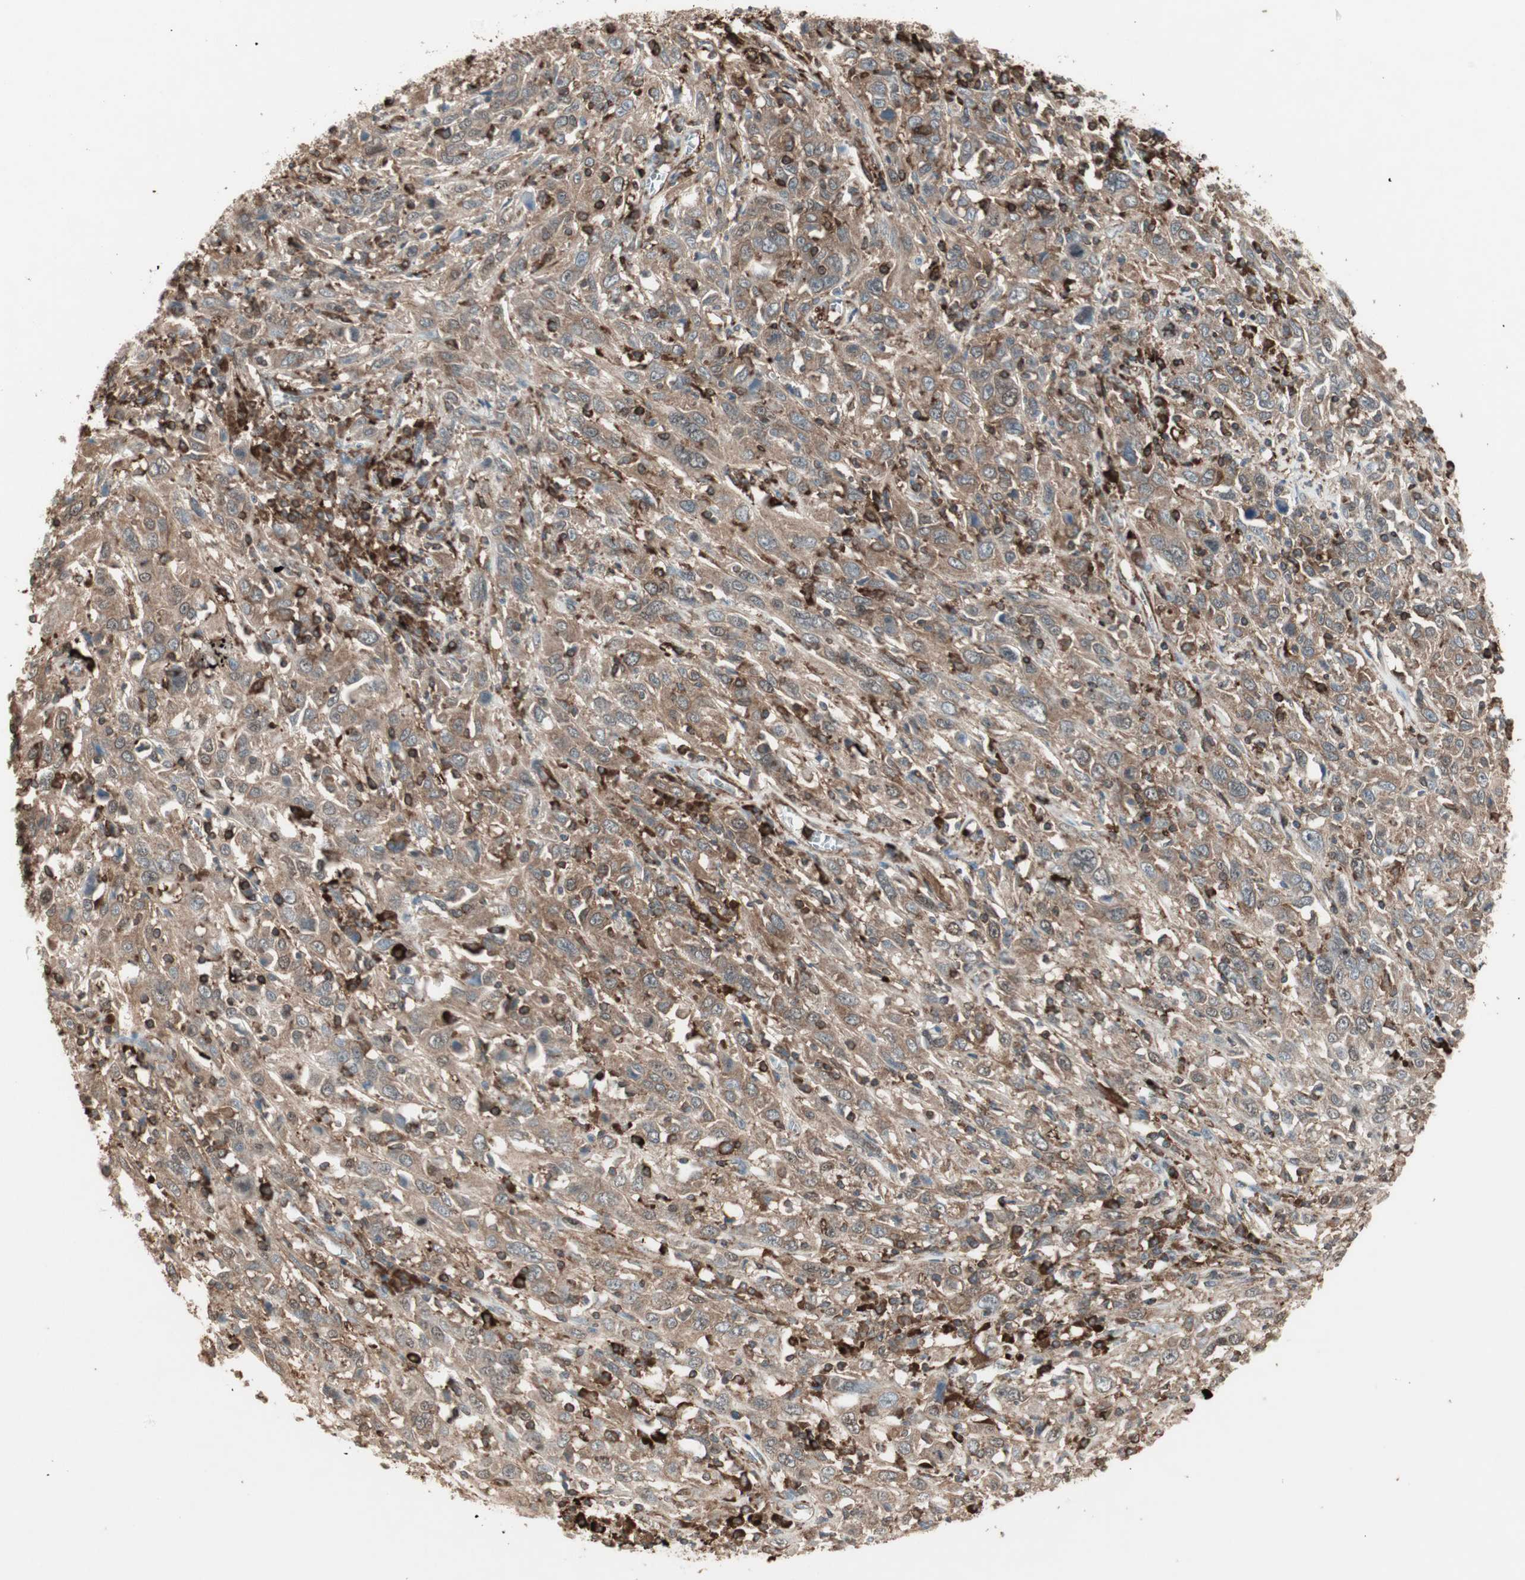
{"staining": {"intensity": "moderate", "quantity": ">75%", "location": "cytoplasmic/membranous,nuclear"}, "tissue": "cervical cancer", "cell_type": "Tumor cells", "image_type": "cancer", "snomed": [{"axis": "morphology", "description": "Squamous cell carcinoma, NOS"}, {"axis": "topography", "description": "Cervix"}], "caption": "Cervical cancer (squamous cell carcinoma) stained for a protein (brown) displays moderate cytoplasmic/membranous and nuclear positive expression in about >75% of tumor cells.", "gene": "MMP3", "patient": {"sex": "female", "age": 46}}